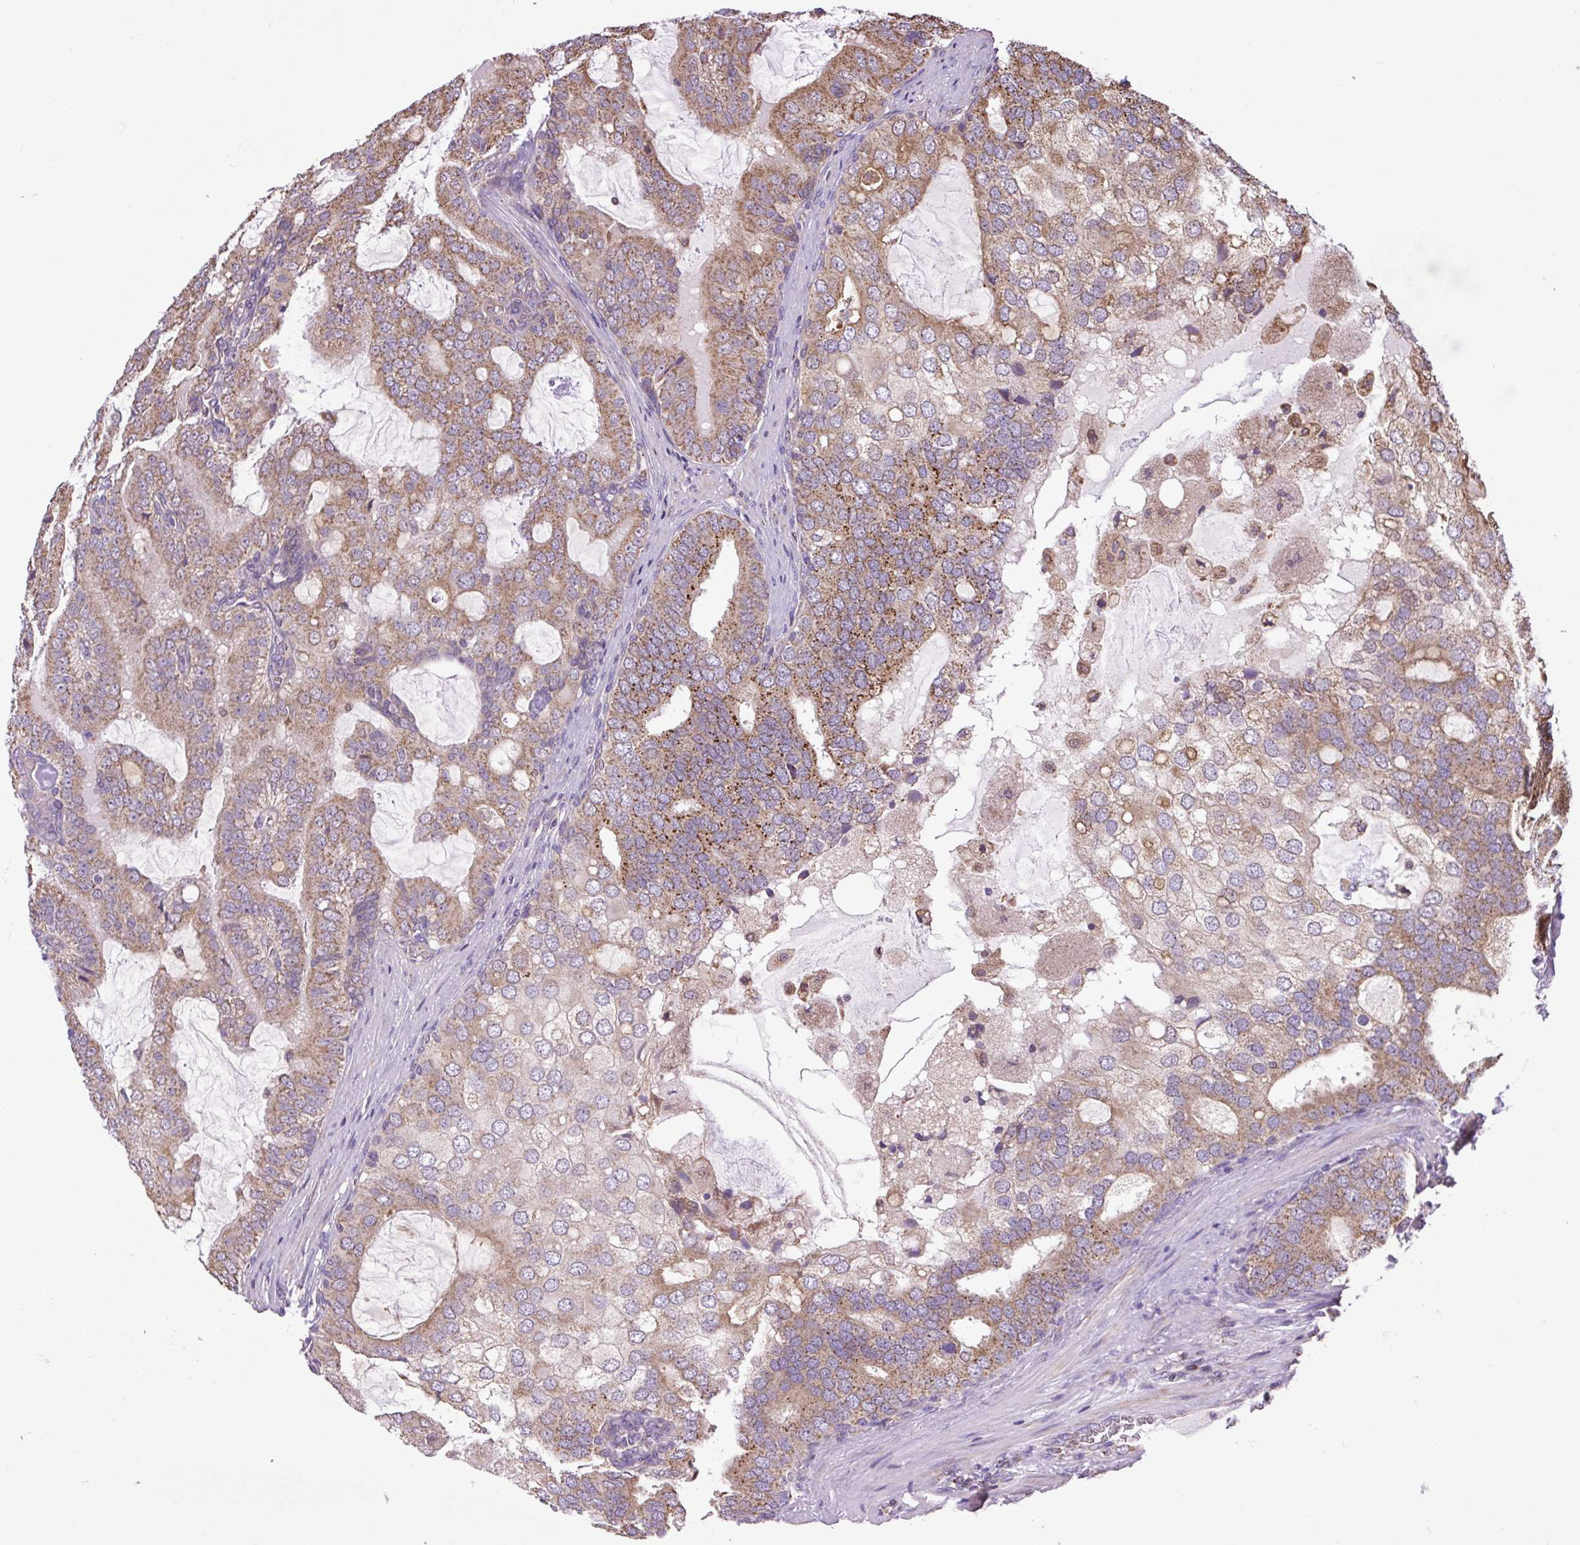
{"staining": {"intensity": "moderate", "quantity": ">75%", "location": "cytoplasmic/membranous"}, "tissue": "prostate cancer", "cell_type": "Tumor cells", "image_type": "cancer", "snomed": [{"axis": "morphology", "description": "Adenocarcinoma, High grade"}, {"axis": "topography", "description": "Prostate"}], "caption": "Prostate cancer (high-grade adenocarcinoma) was stained to show a protein in brown. There is medium levels of moderate cytoplasmic/membranous staining in about >75% of tumor cells. (DAB (3,3'-diaminobenzidine) IHC with brightfield microscopy, high magnification).", "gene": "PLCG1", "patient": {"sex": "male", "age": 55}}